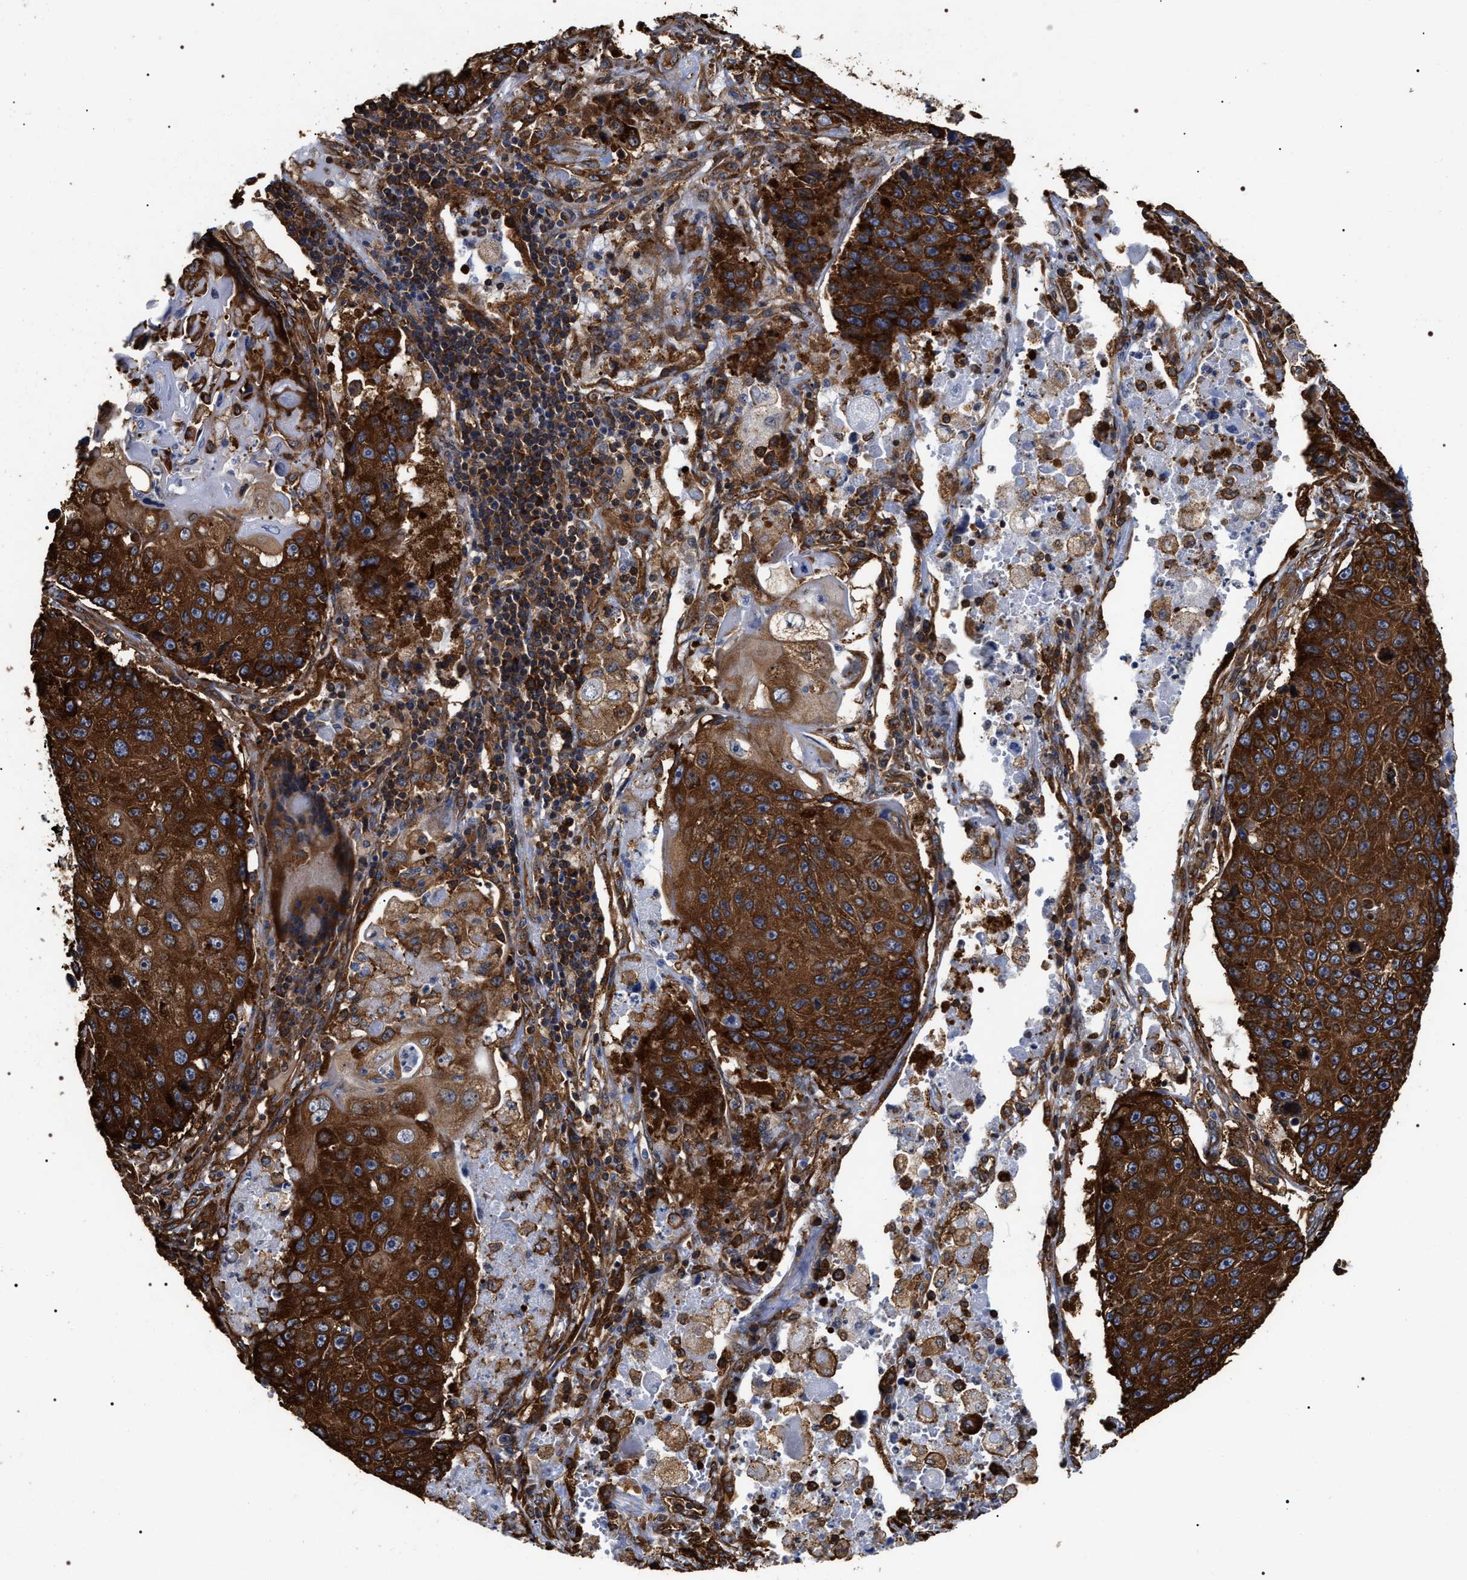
{"staining": {"intensity": "strong", "quantity": ">75%", "location": "cytoplasmic/membranous"}, "tissue": "lung cancer", "cell_type": "Tumor cells", "image_type": "cancer", "snomed": [{"axis": "morphology", "description": "Squamous cell carcinoma, NOS"}, {"axis": "topography", "description": "Lung"}], "caption": "Immunohistochemistry (IHC) of human lung cancer displays high levels of strong cytoplasmic/membranous expression in about >75% of tumor cells. (Stains: DAB in brown, nuclei in blue, Microscopy: brightfield microscopy at high magnification).", "gene": "SERBP1", "patient": {"sex": "male", "age": 61}}